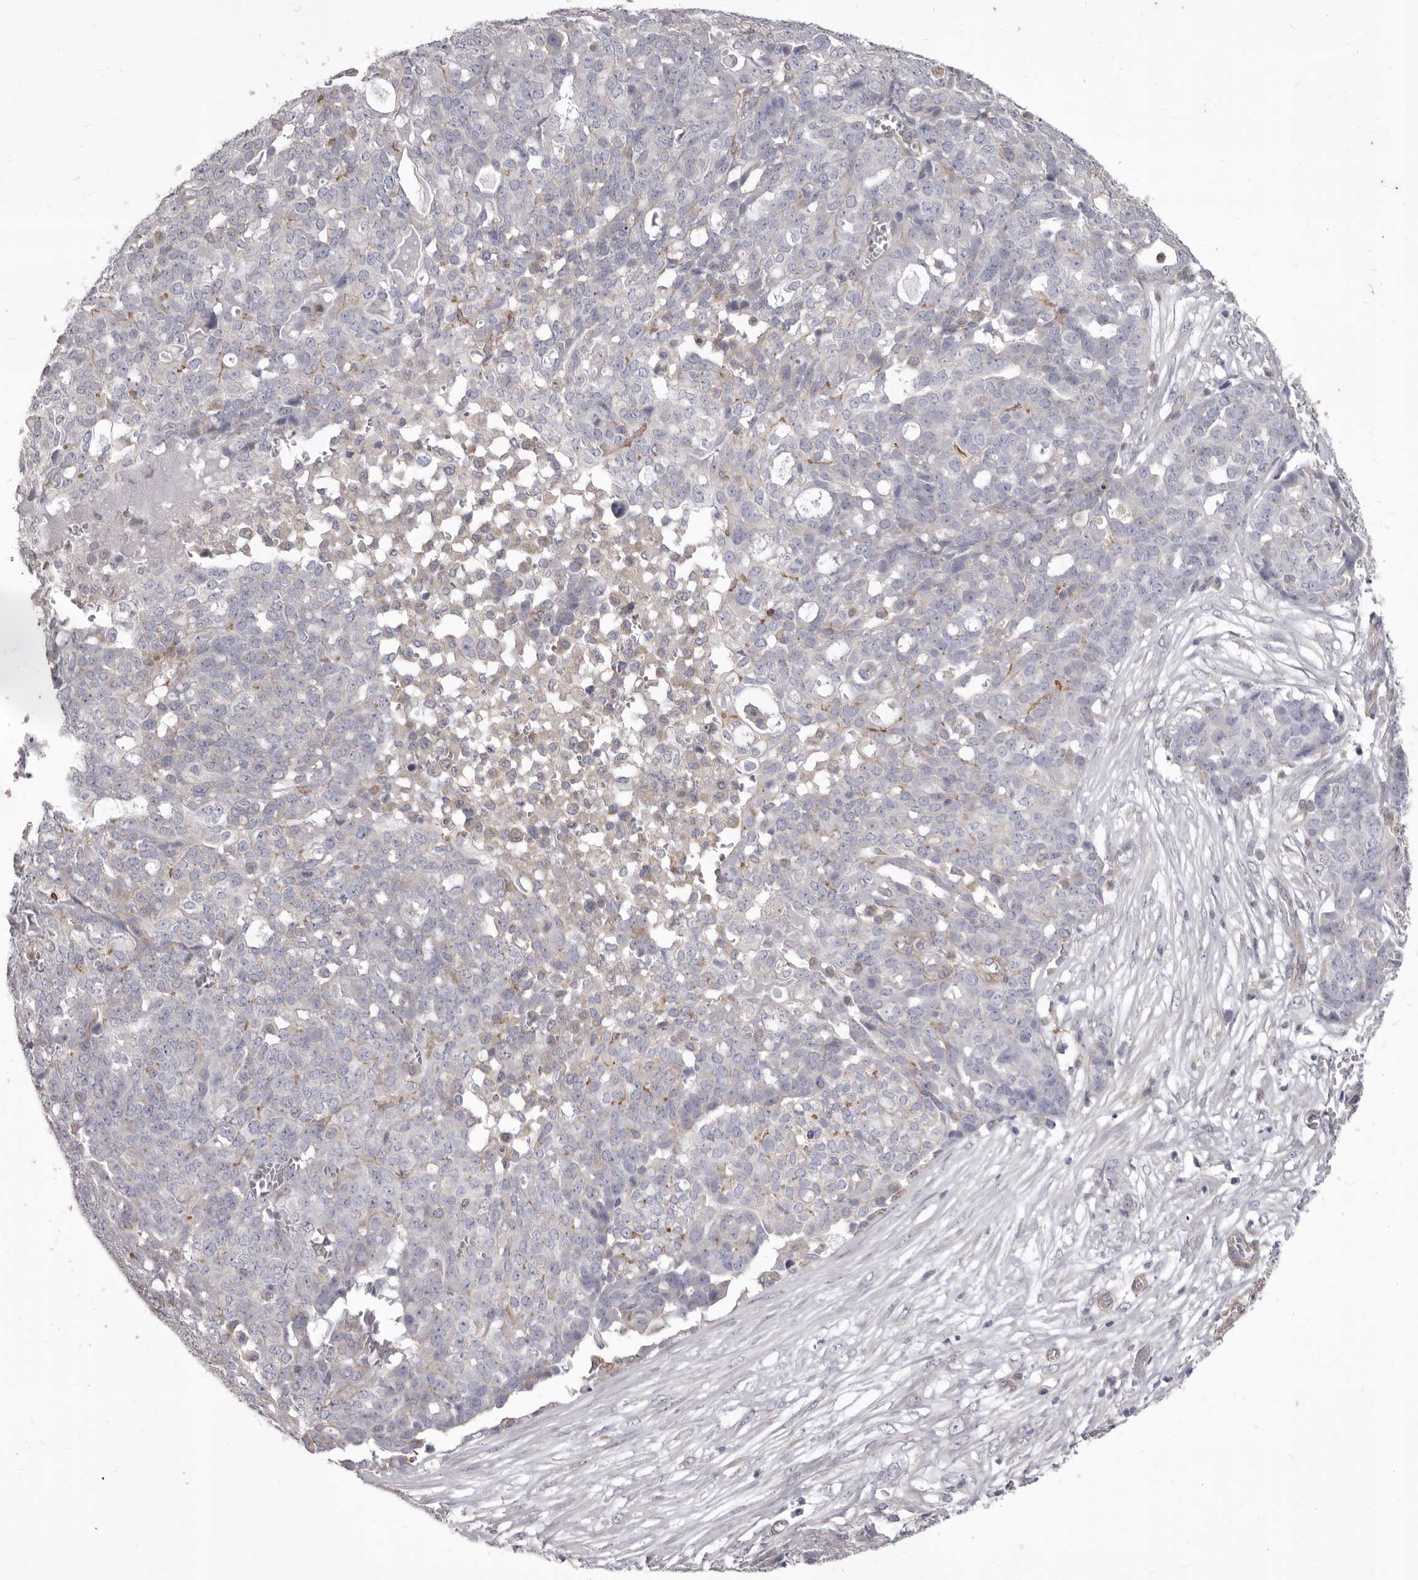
{"staining": {"intensity": "negative", "quantity": "none", "location": "none"}, "tissue": "ovarian cancer", "cell_type": "Tumor cells", "image_type": "cancer", "snomed": [{"axis": "morphology", "description": "Cystadenocarcinoma, serous, NOS"}, {"axis": "topography", "description": "Soft tissue"}, {"axis": "topography", "description": "Ovary"}], "caption": "This is a photomicrograph of immunohistochemistry (IHC) staining of ovarian serous cystadenocarcinoma, which shows no expression in tumor cells.", "gene": "P2RX6", "patient": {"sex": "female", "age": 57}}